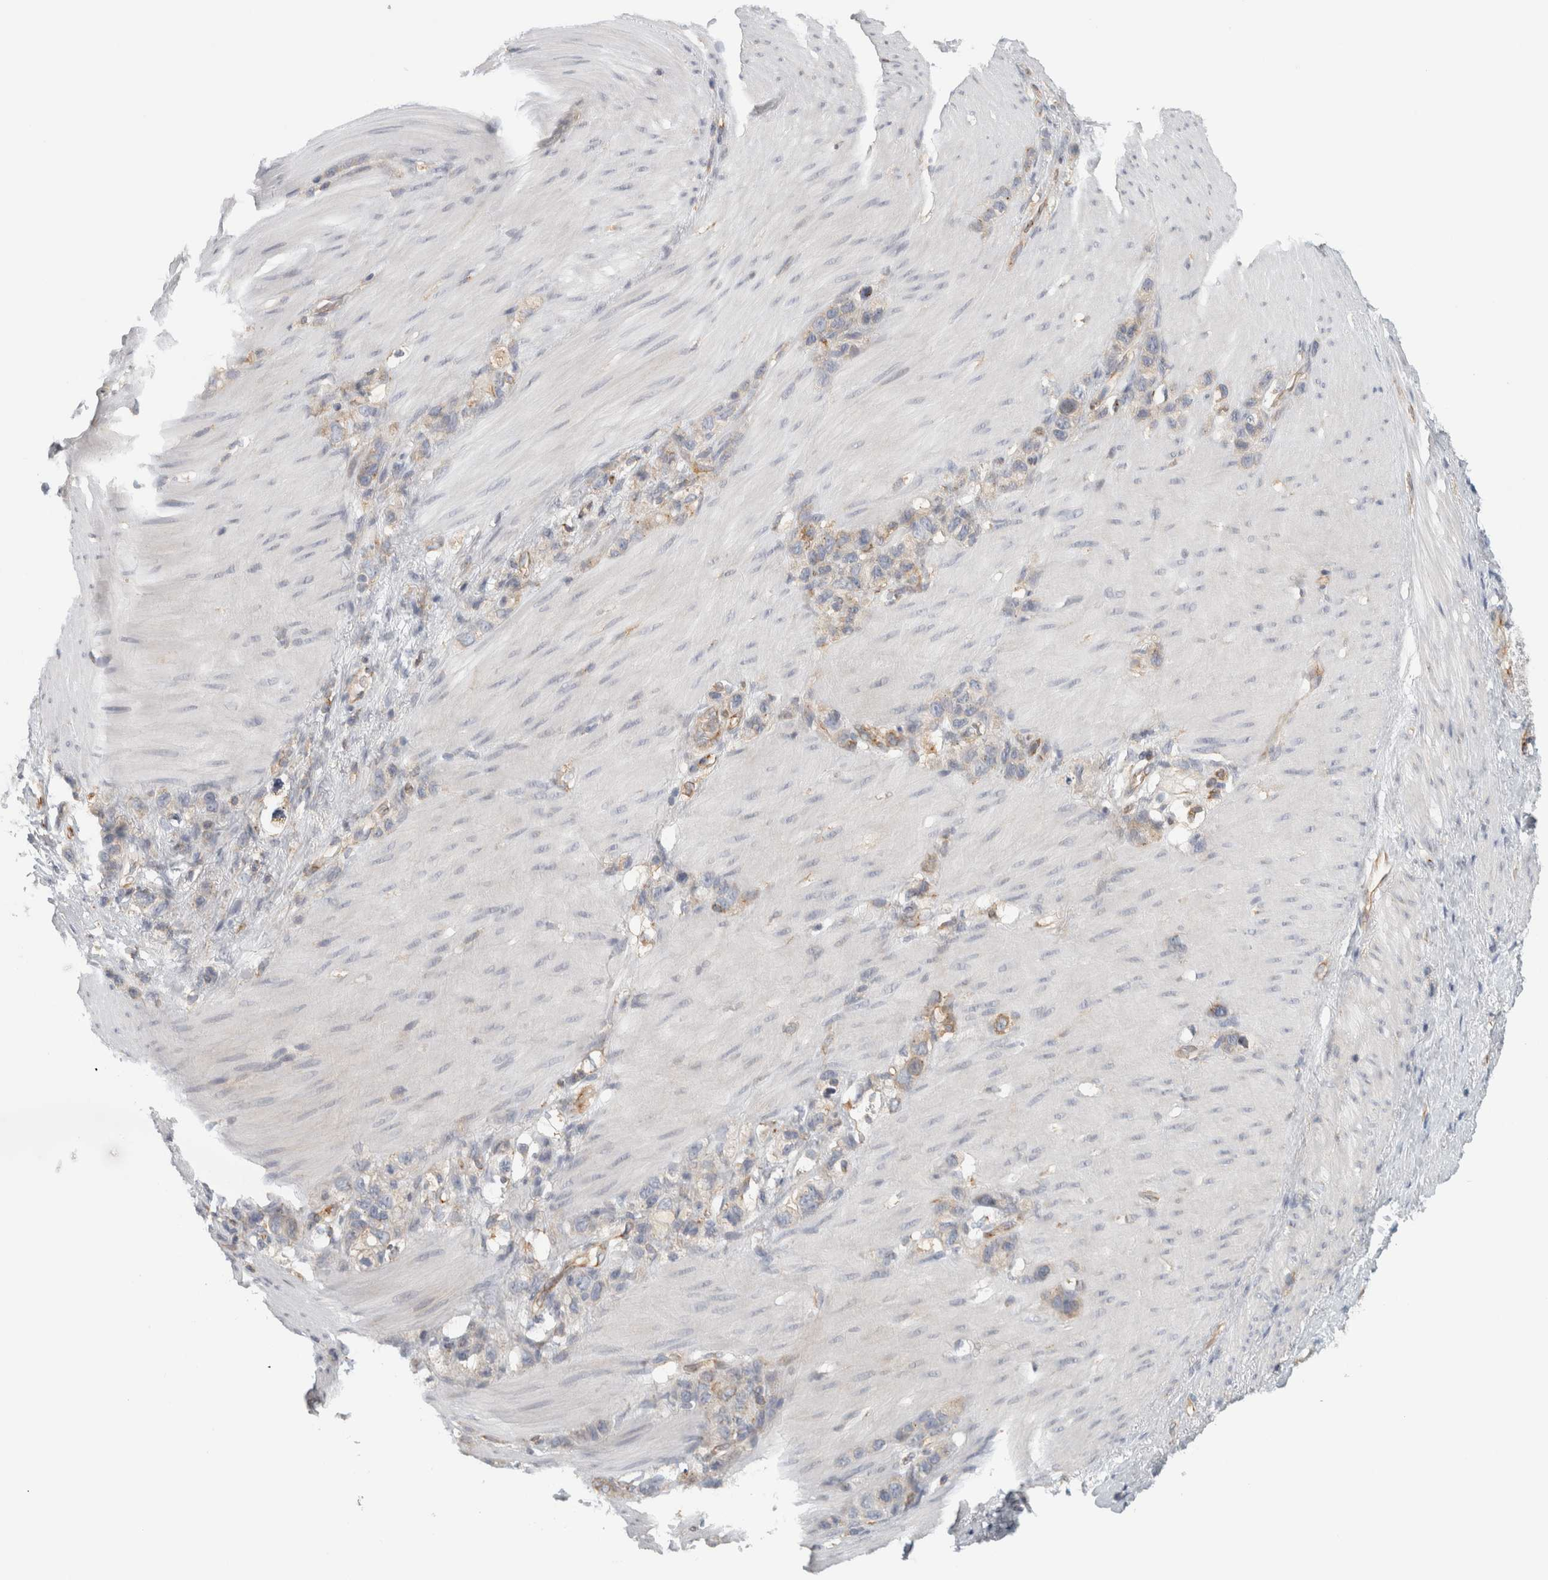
{"staining": {"intensity": "weak", "quantity": "25%-75%", "location": "cytoplasmic/membranous"}, "tissue": "stomach cancer", "cell_type": "Tumor cells", "image_type": "cancer", "snomed": [{"axis": "morphology", "description": "Normal tissue, NOS"}, {"axis": "morphology", "description": "Adenocarcinoma, NOS"}, {"axis": "morphology", "description": "Adenocarcinoma, High grade"}, {"axis": "topography", "description": "Stomach, upper"}, {"axis": "topography", "description": "Stomach"}], "caption": "Immunohistochemistry (DAB (3,3'-diaminobenzidine)) staining of high-grade adenocarcinoma (stomach) displays weak cytoplasmic/membranous protein positivity in about 25%-75% of tumor cells. (DAB = brown stain, brightfield microscopy at high magnification).", "gene": "PEX6", "patient": {"sex": "female", "age": 65}}